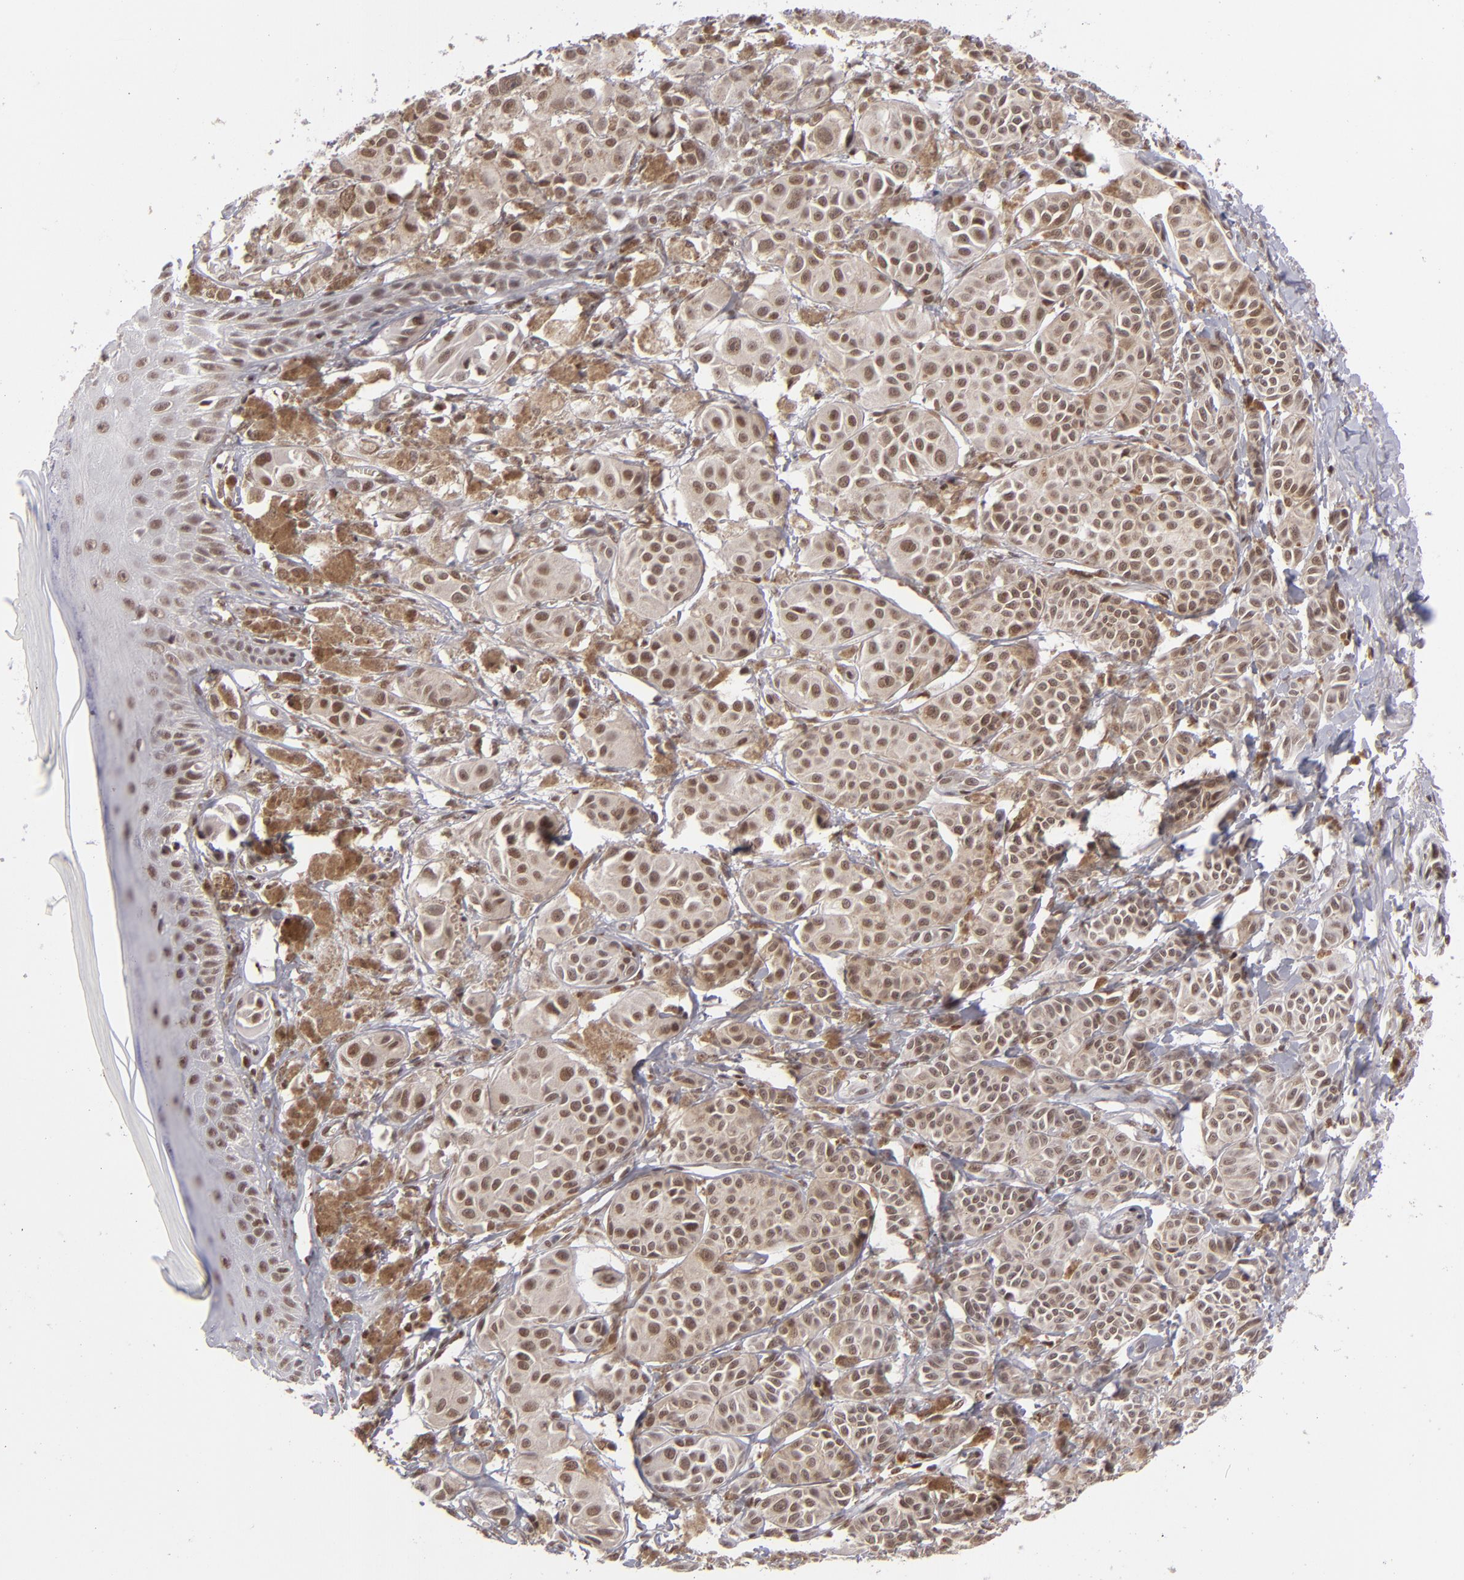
{"staining": {"intensity": "moderate", "quantity": ">75%", "location": "nuclear"}, "tissue": "melanoma", "cell_type": "Tumor cells", "image_type": "cancer", "snomed": [{"axis": "morphology", "description": "Malignant melanoma, NOS"}, {"axis": "topography", "description": "Skin"}], "caption": "Melanoma tissue shows moderate nuclear positivity in about >75% of tumor cells", "gene": "MLLT3", "patient": {"sex": "male", "age": 76}}